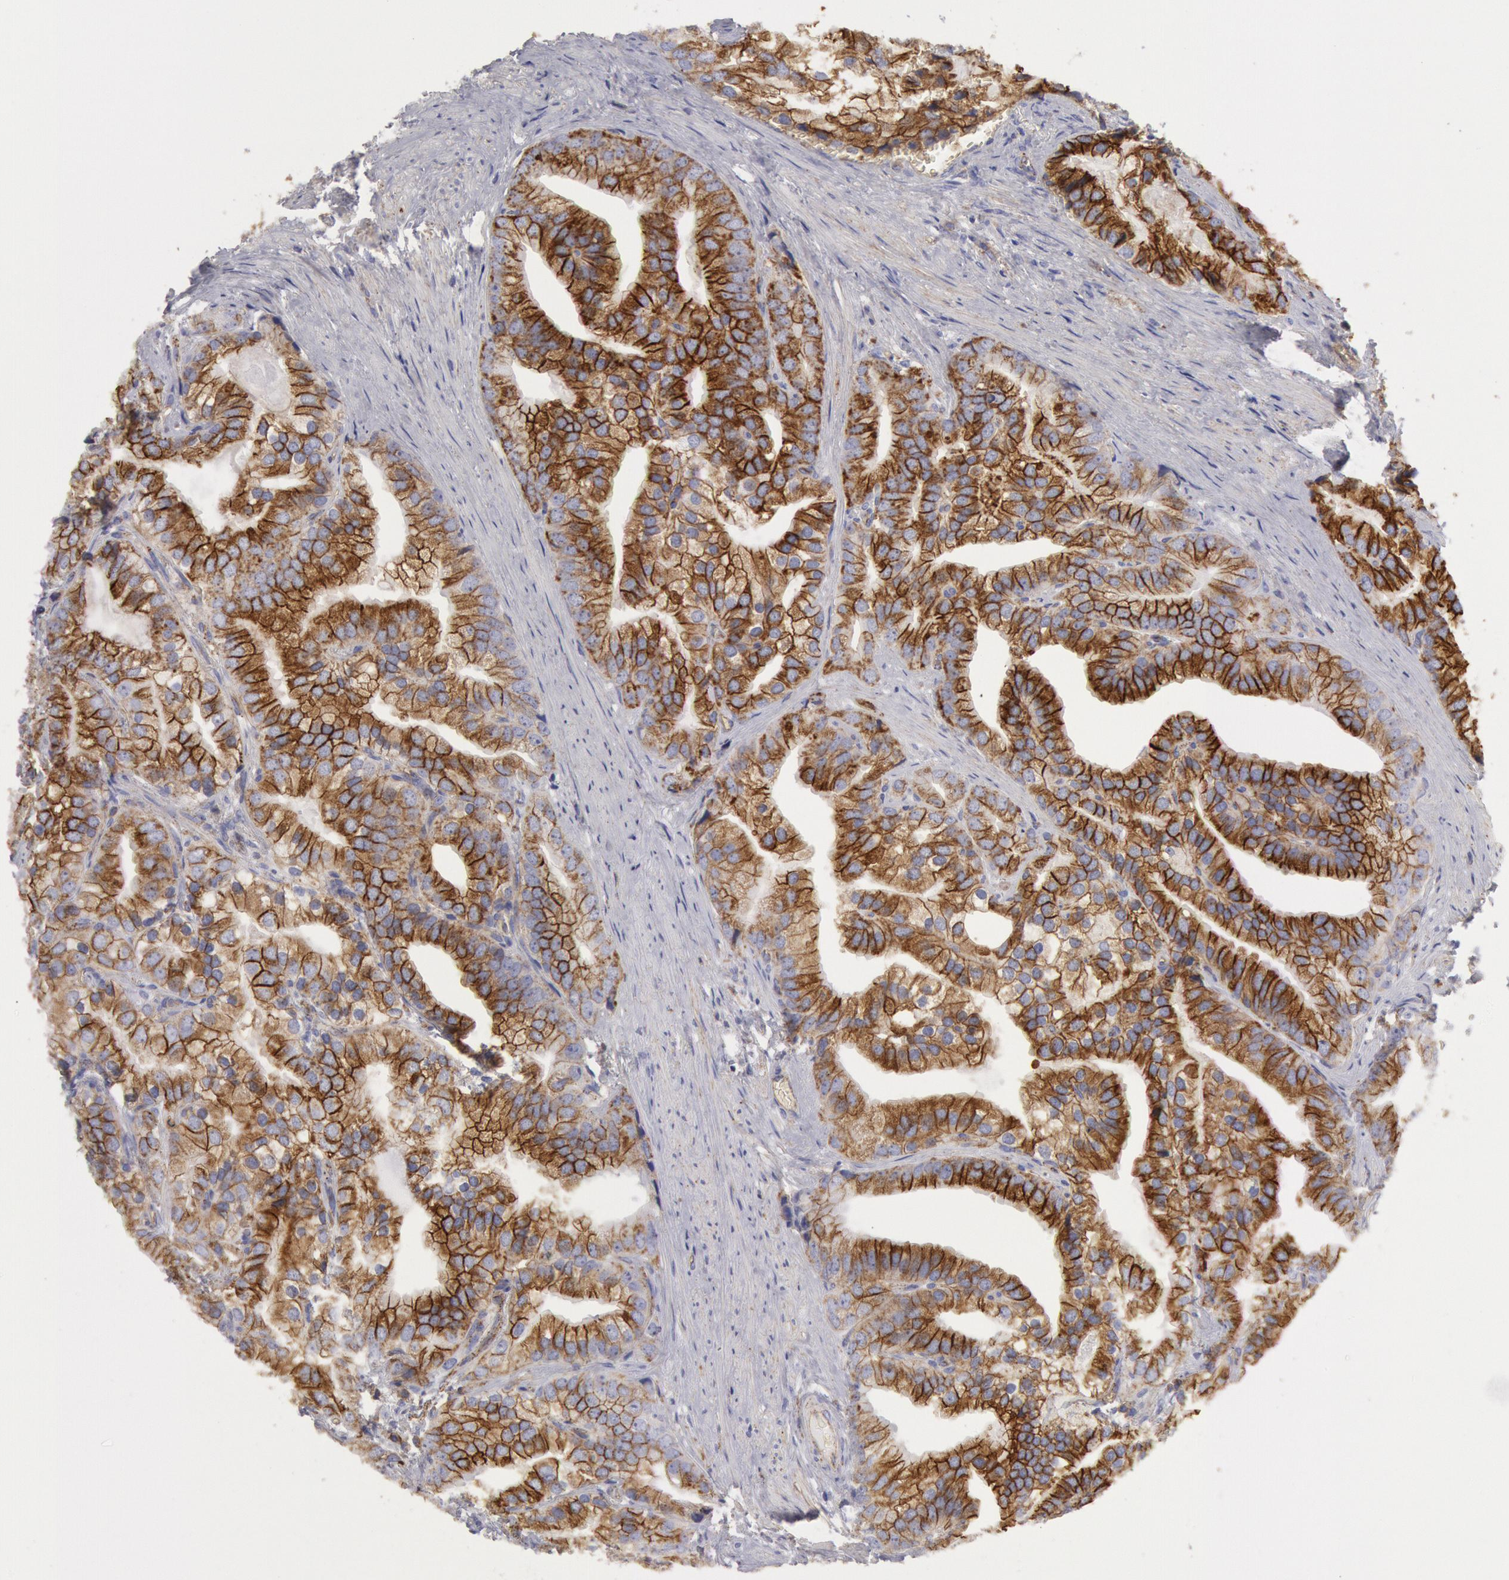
{"staining": {"intensity": "moderate", "quantity": ">75%", "location": "cytoplasmic/membranous"}, "tissue": "prostate cancer", "cell_type": "Tumor cells", "image_type": "cancer", "snomed": [{"axis": "morphology", "description": "Adenocarcinoma, Low grade"}, {"axis": "topography", "description": "Prostate"}], "caption": "Protein expression analysis of human prostate cancer (adenocarcinoma (low-grade)) reveals moderate cytoplasmic/membranous staining in about >75% of tumor cells.", "gene": "FLOT1", "patient": {"sex": "male", "age": 71}}